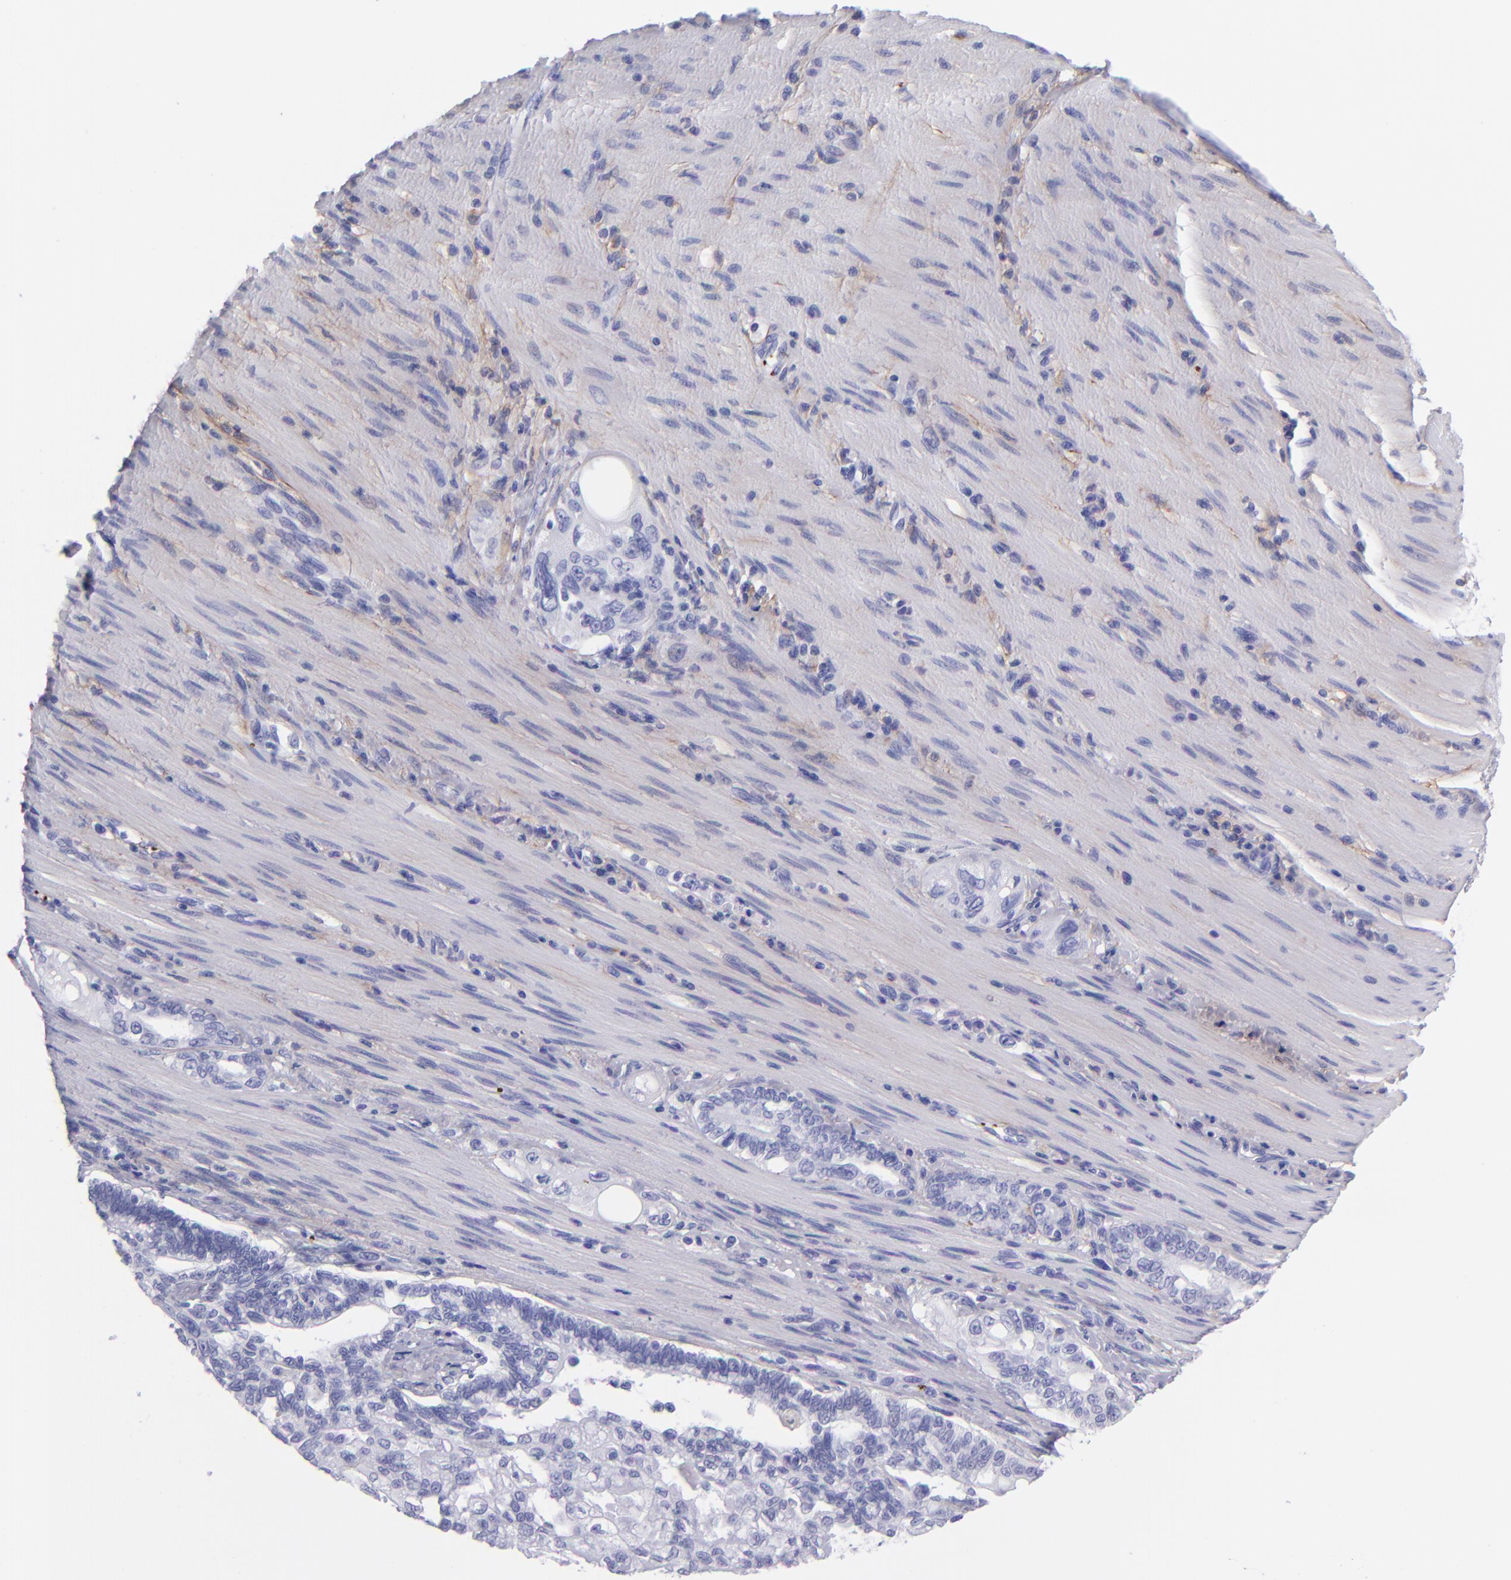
{"staining": {"intensity": "negative", "quantity": "none", "location": "none"}, "tissue": "pancreatic cancer", "cell_type": "Tumor cells", "image_type": "cancer", "snomed": [{"axis": "morphology", "description": "Normal tissue, NOS"}, {"axis": "topography", "description": "Pancreas"}], "caption": "The histopathology image reveals no staining of tumor cells in pancreatic cancer.", "gene": "EFCAB13", "patient": {"sex": "male", "age": 42}}